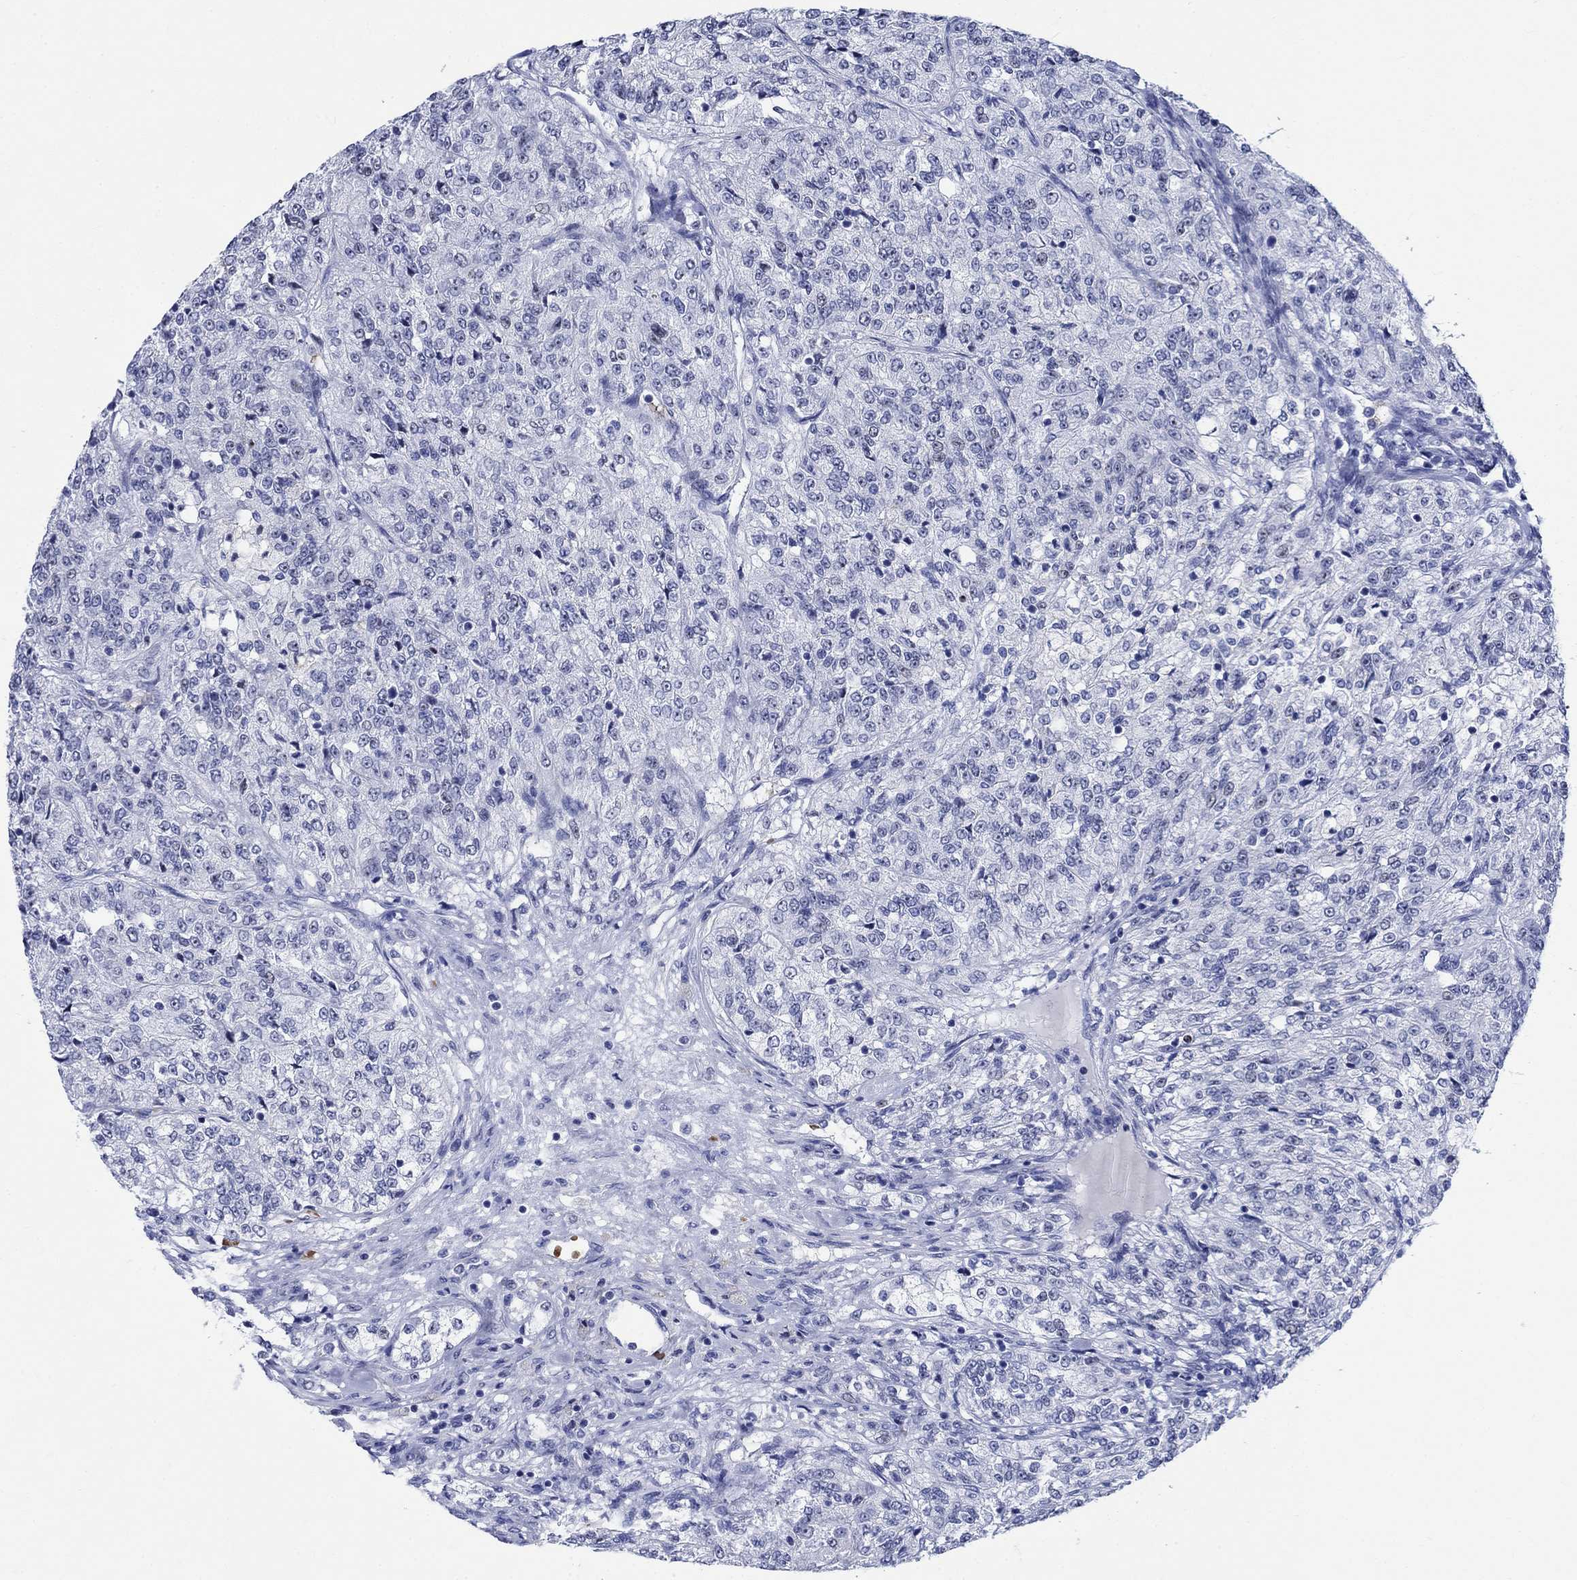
{"staining": {"intensity": "negative", "quantity": "none", "location": "none"}, "tissue": "renal cancer", "cell_type": "Tumor cells", "image_type": "cancer", "snomed": [{"axis": "morphology", "description": "Adenocarcinoma, NOS"}, {"axis": "topography", "description": "Kidney"}], "caption": "Renal cancer (adenocarcinoma) stained for a protein using IHC displays no expression tumor cells.", "gene": "ZNF446", "patient": {"sex": "female", "age": 63}}